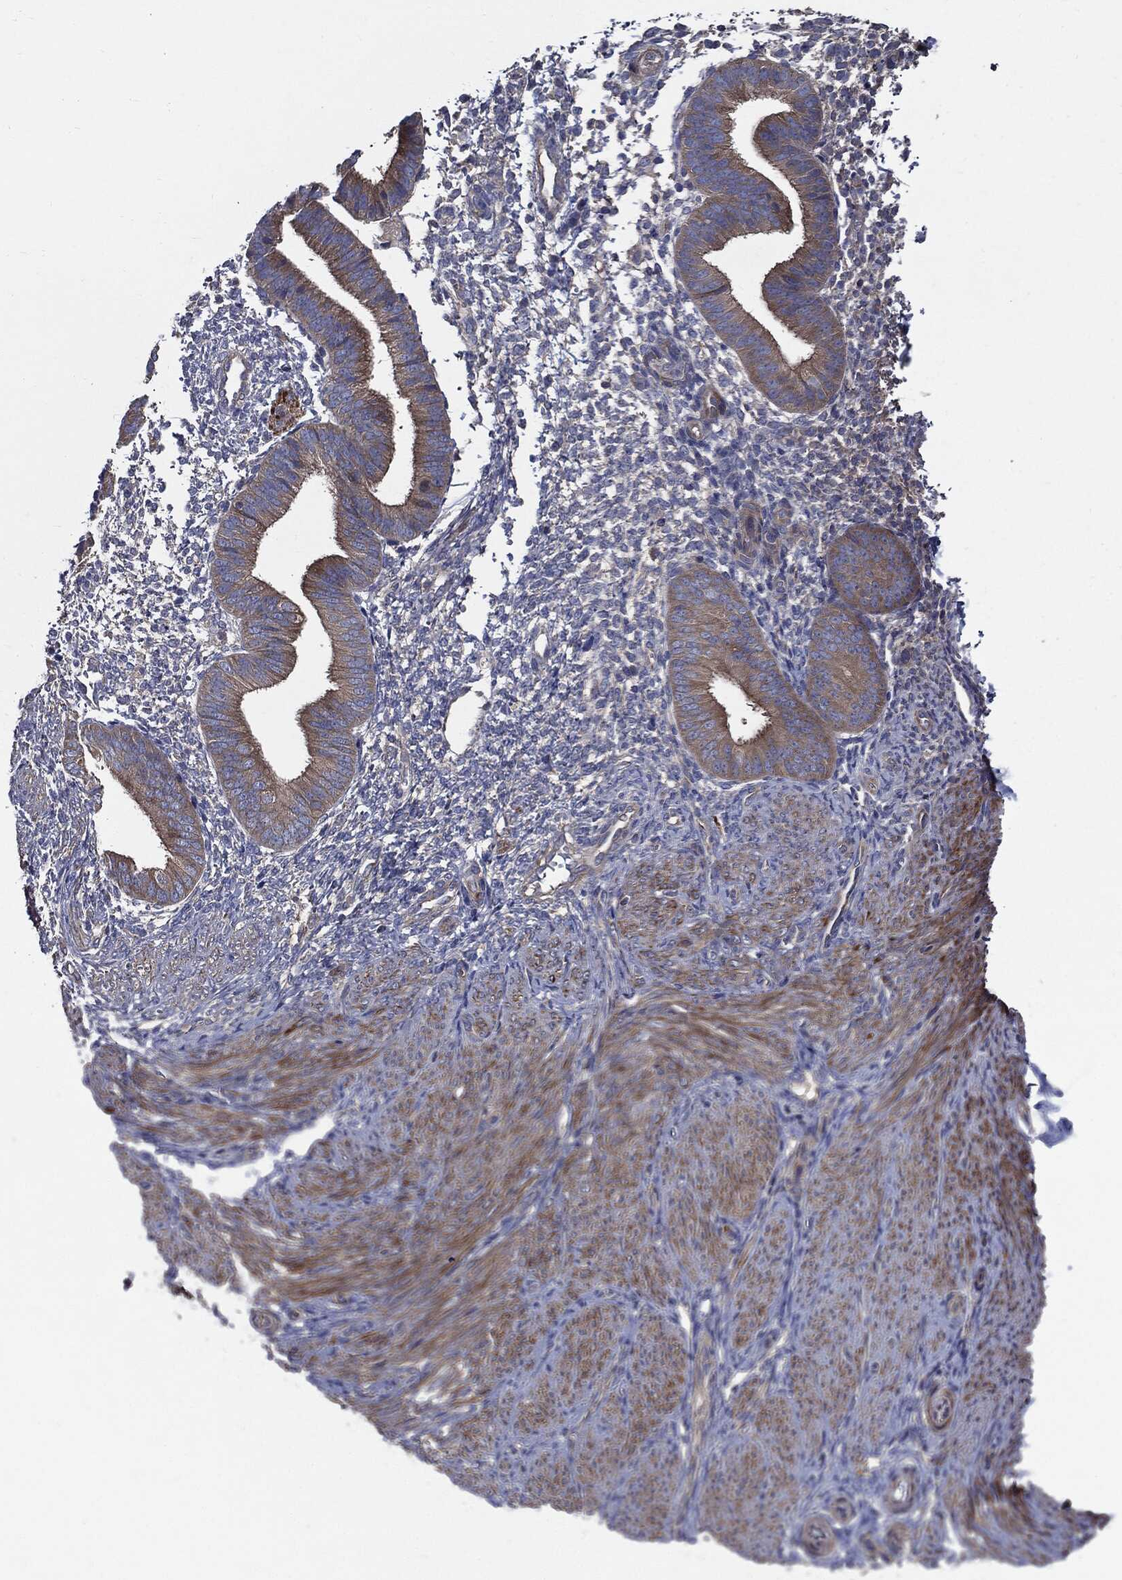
{"staining": {"intensity": "negative", "quantity": "none", "location": "none"}, "tissue": "endometrium", "cell_type": "Cells in endometrial stroma", "image_type": "normal", "snomed": [{"axis": "morphology", "description": "Normal tissue, NOS"}, {"axis": "topography", "description": "Endometrium"}], "caption": "DAB immunohistochemical staining of unremarkable endometrium displays no significant staining in cells in endometrial stroma. The staining was performed using DAB (3,3'-diaminobenzidine) to visualize the protein expression in brown, while the nuclei were stained in blue with hematoxylin (Magnification: 20x).", "gene": "PDCD6IP", "patient": {"sex": "female", "age": 47}}